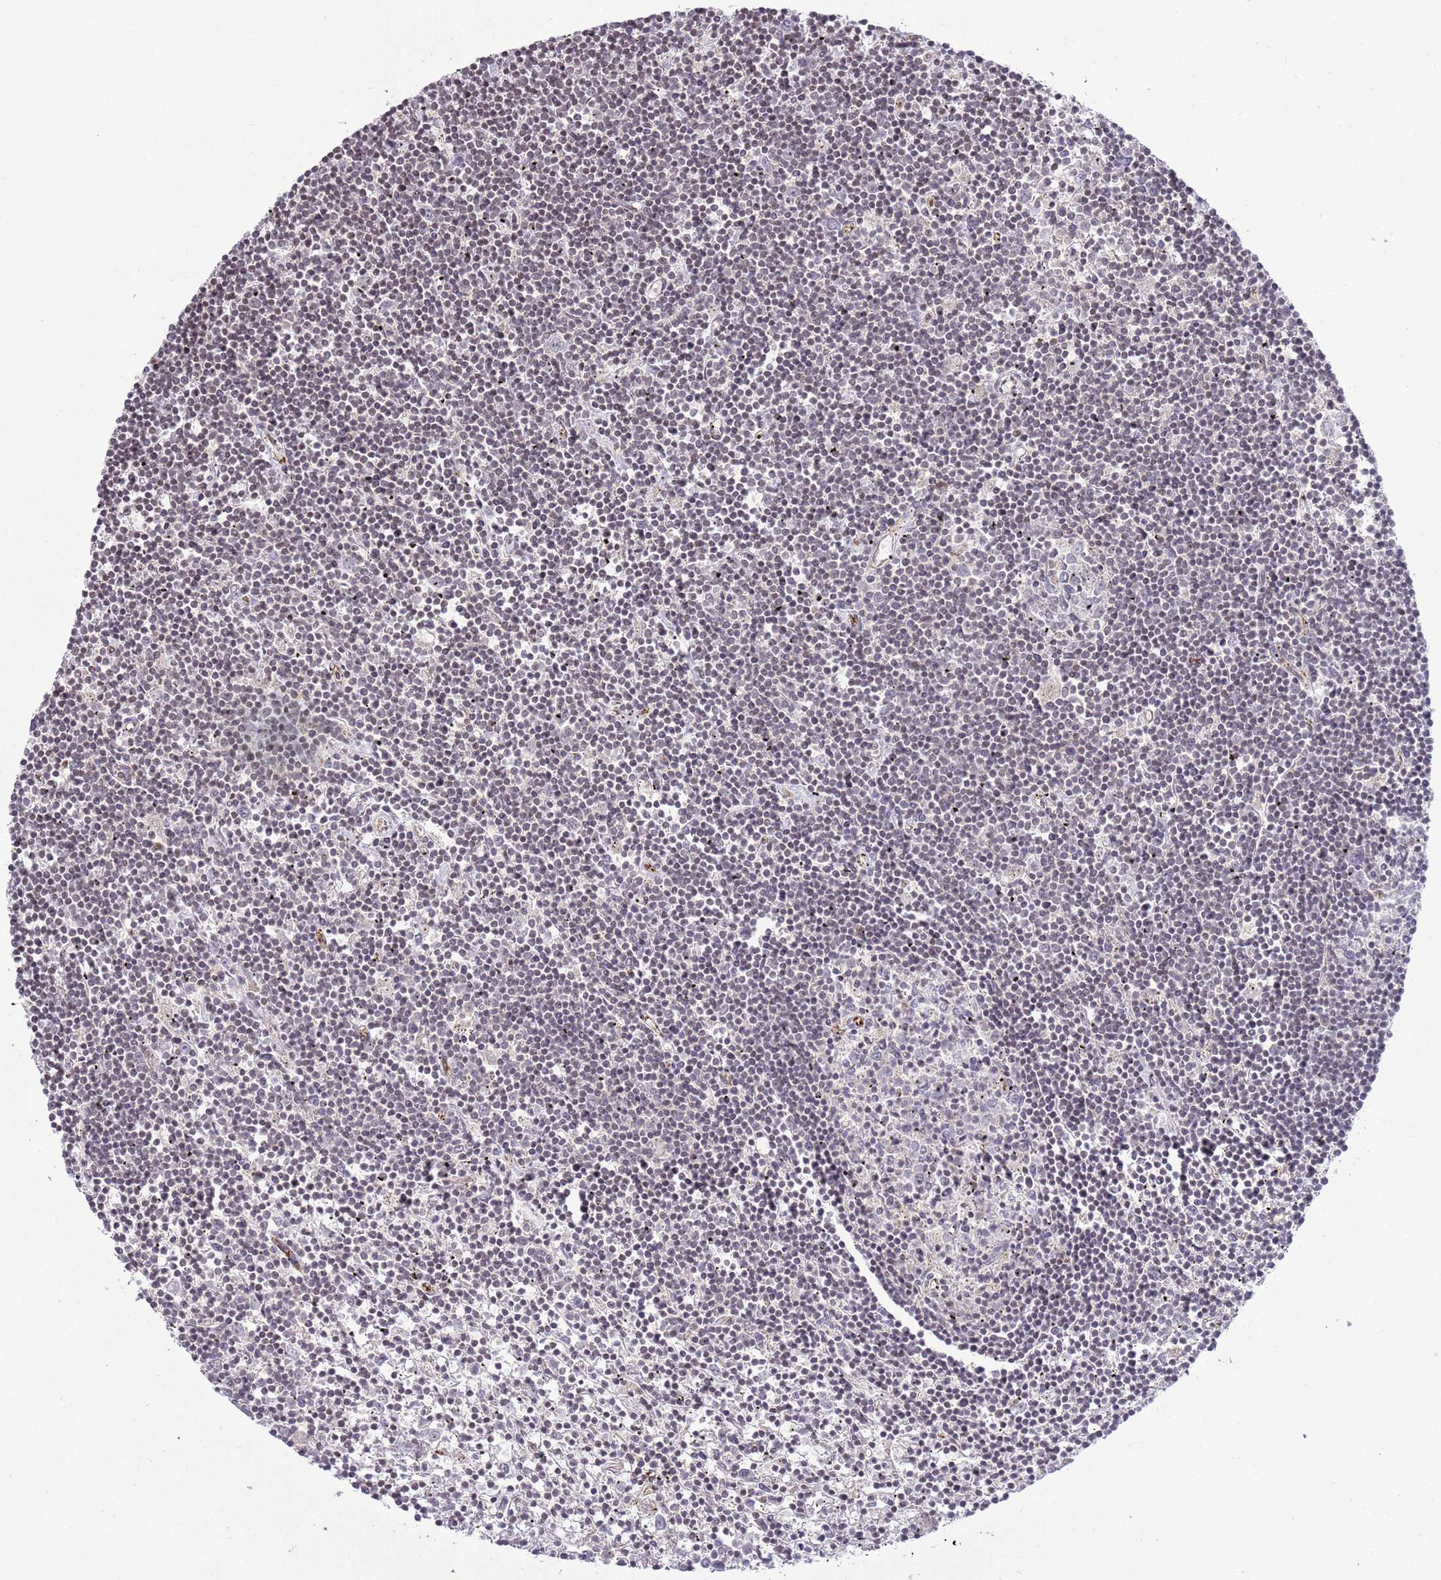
{"staining": {"intensity": "negative", "quantity": "none", "location": "none"}, "tissue": "lymphoma", "cell_type": "Tumor cells", "image_type": "cancer", "snomed": [{"axis": "morphology", "description": "Malignant lymphoma, non-Hodgkin's type, Low grade"}, {"axis": "topography", "description": "Spleen"}], "caption": "Immunohistochemistry (IHC) of human lymphoma exhibits no positivity in tumor cells. (DAB (3,3'-diaminobenzidine) IHC, high magnification).", "gene": "DPP10", "patient": {"sex": "male", "age": 76}}